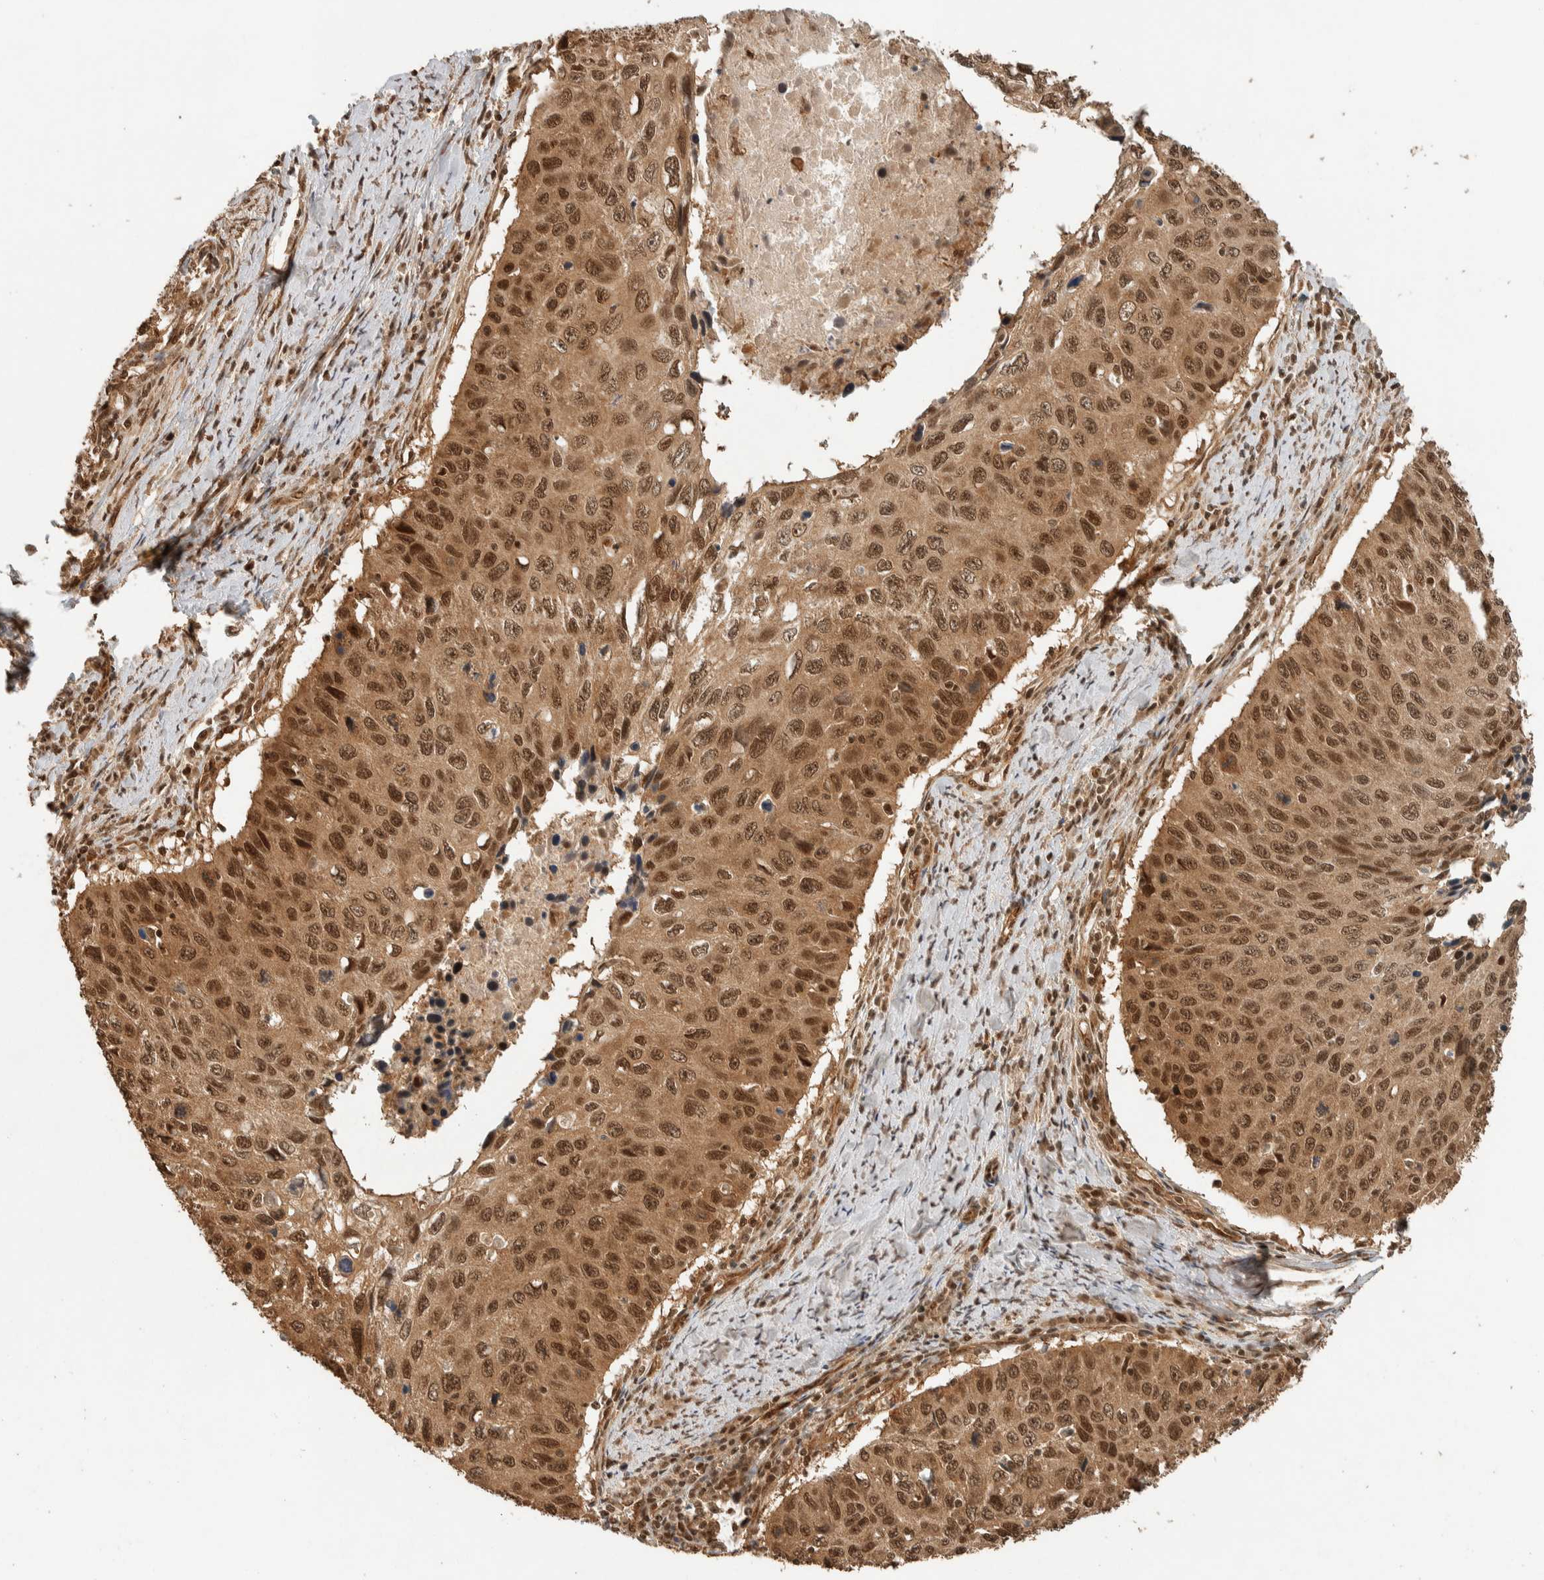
{"staining": {"intensity": "strong", "quantity": ">75%", "location": "cytoplasmic/membranous,nuclear"}, "tissue": "cervical cancer", "cell_type": "Tumor cells", "image_type": "cancer", "snomed": [{"axis": "morphology", "description": "Squamous cell carcinoma, NOS"}, {"axis": "topography", "description": "Cervix"}], "caption": "There is high levels of strong cytoplasmic/membranous and nuclear staining in tumor cells of cervical squamous cell carcinoma, as demonstrated by immunohistochemical staining (brown color).", "gene": "ZBTB2", "patient": {"sex": "female", "age": 53}}